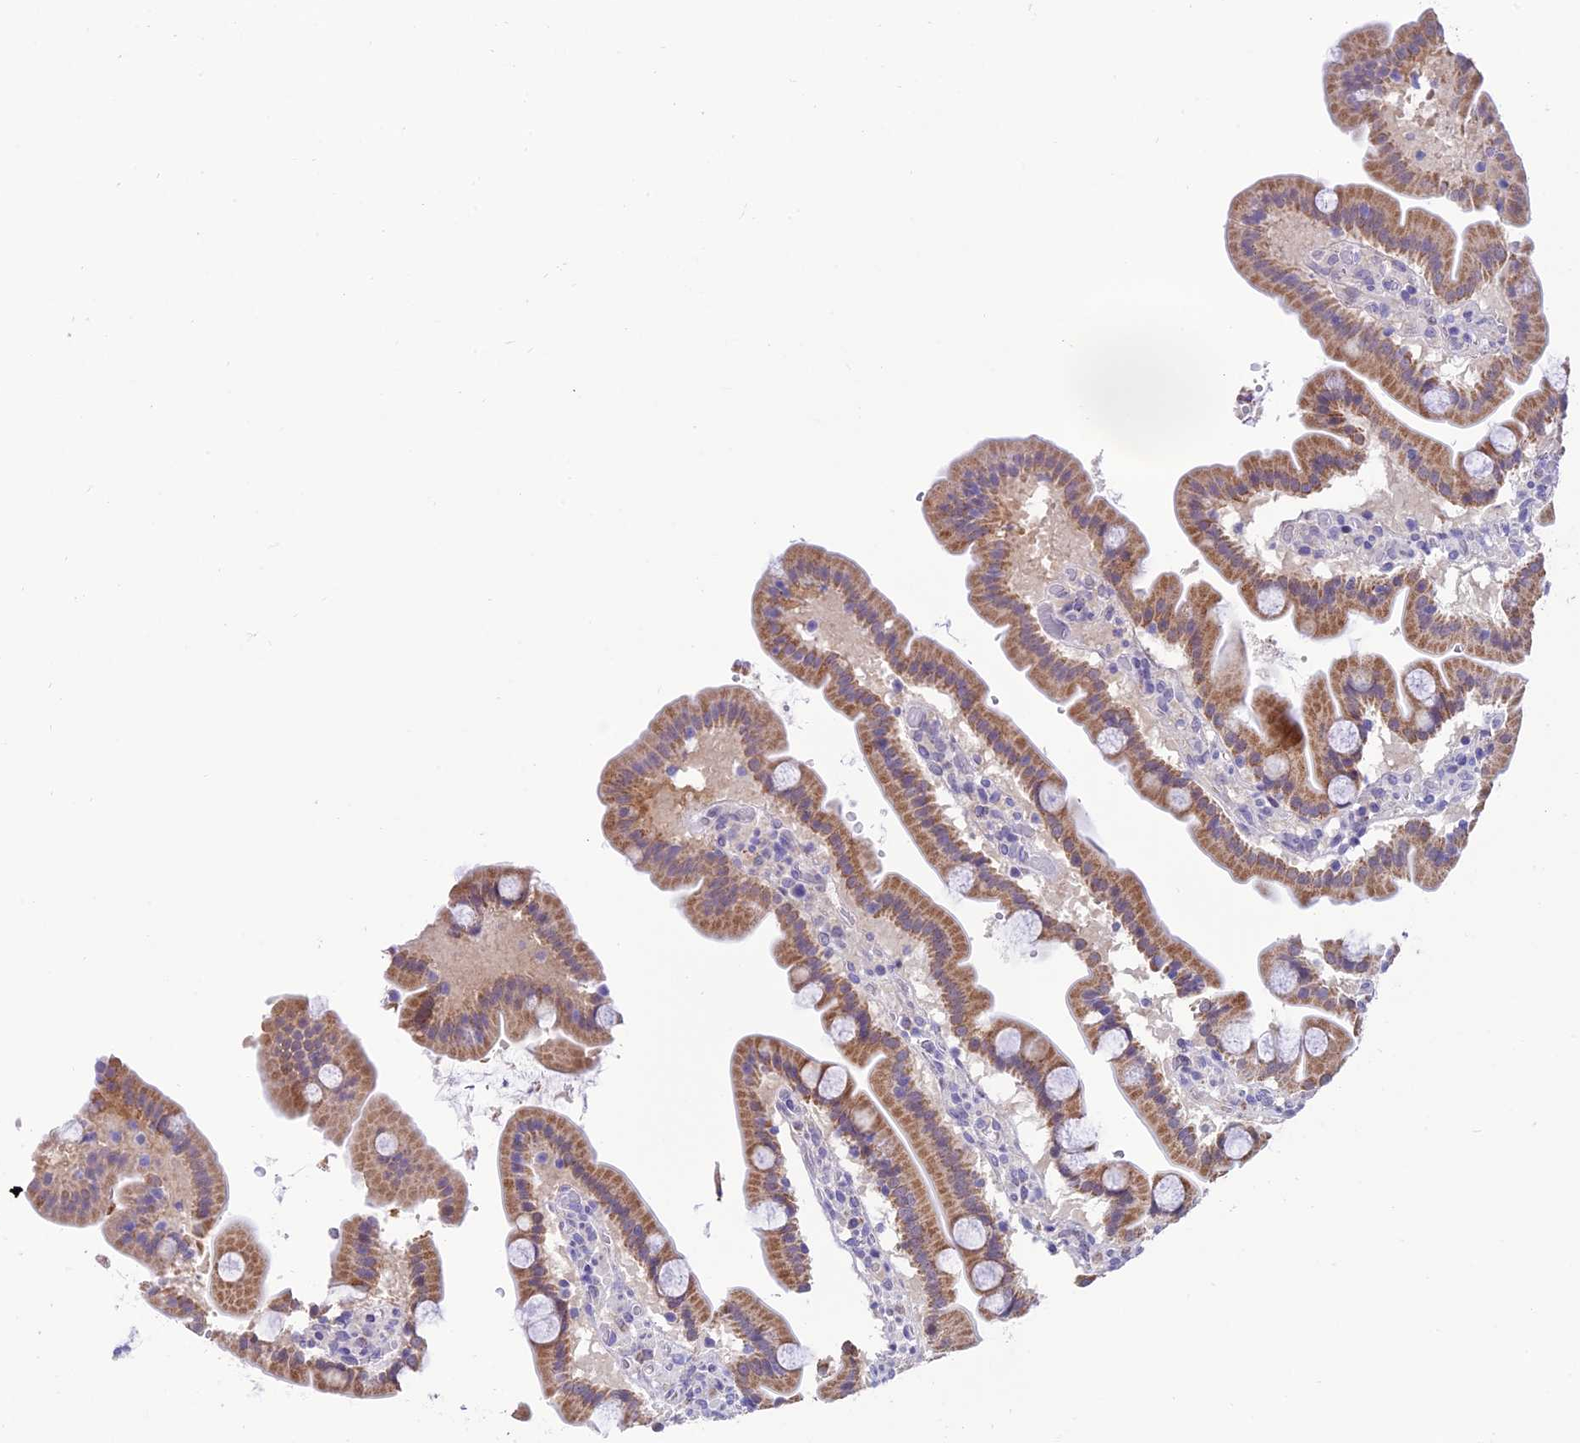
{"staining": {"intensity": "moderate", "quantity": ">75%", "location": "cytoplasmic/membranous"}, "tissue": "duodenum", "cell_type": "Glandular cells", "image_type": "normal", "snomed": [{"axis": "morphology", "description": "Normal tissue, NOS"}, {"axis": "topography", "description": "Duodenum"}], "caption": "A high-resolution micrograph shows immunohistochemistry staining of benign duodenum, which exhibits moderate cytoplasmic/membranous positivity in about >75% of glandular cells. Nuclei are stained in blue.", "gene": "SLC10A1", "patient": {"sex": "male", "age": 55}}